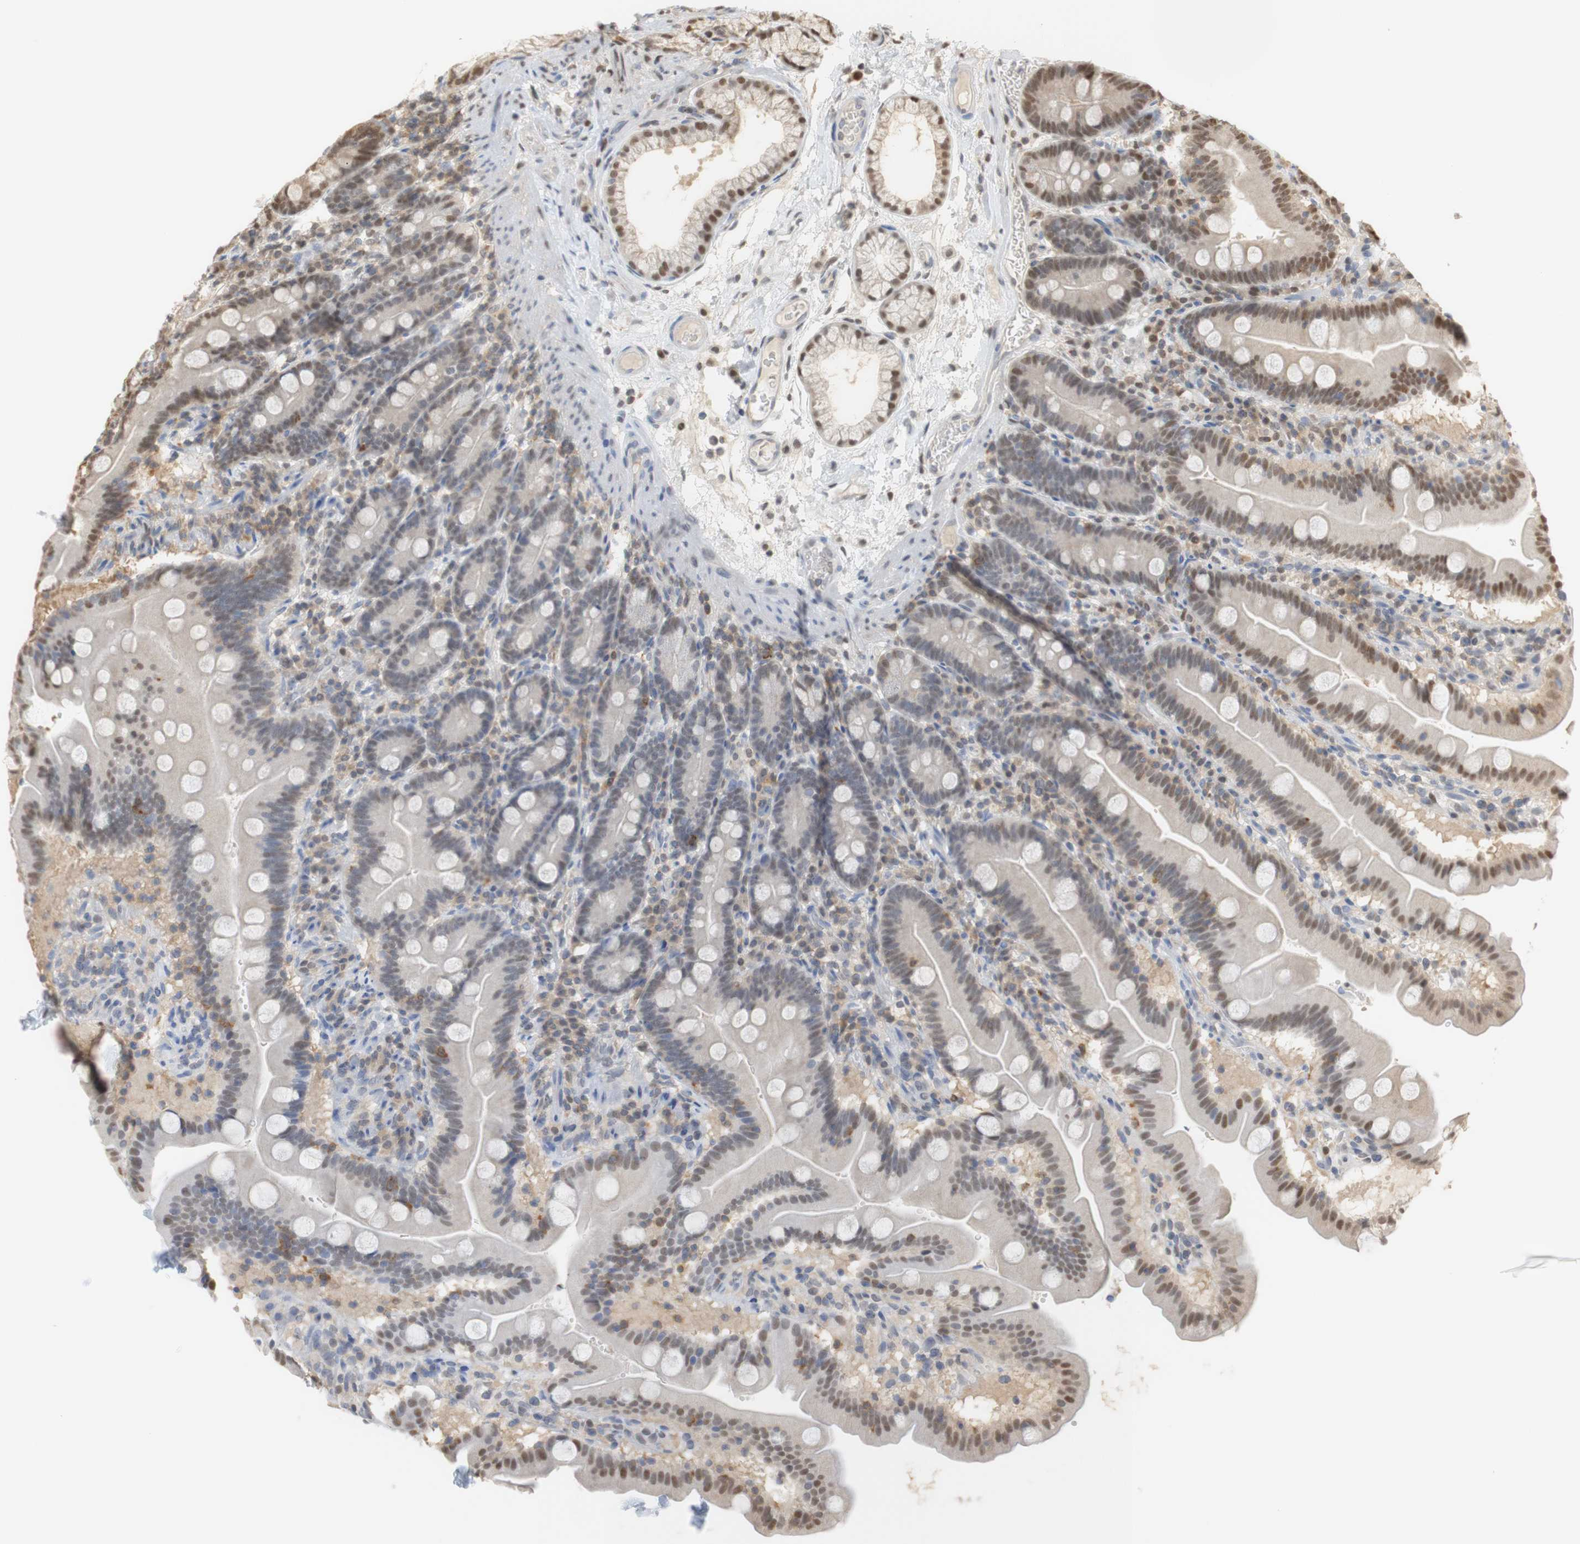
{"staining": {"intensity": "moderate", "quantity": "<25%", "location": "nuclear"}, "tissue": "duodenum", "cell_type": "Glandular cells", "image_type": "normal", "snomed": [{"axis": "morphology", "description": "Normal tissue, NOS"}, {"axis": "topography", "description": "Duodenum"}], "caption": "A photomicrograph of duodenum stained for a protein exhibits moderate nuclear brown staining in glandular cells.", "gene": "NAP1L4", "patient": {"sex": "male", "age": 54}}